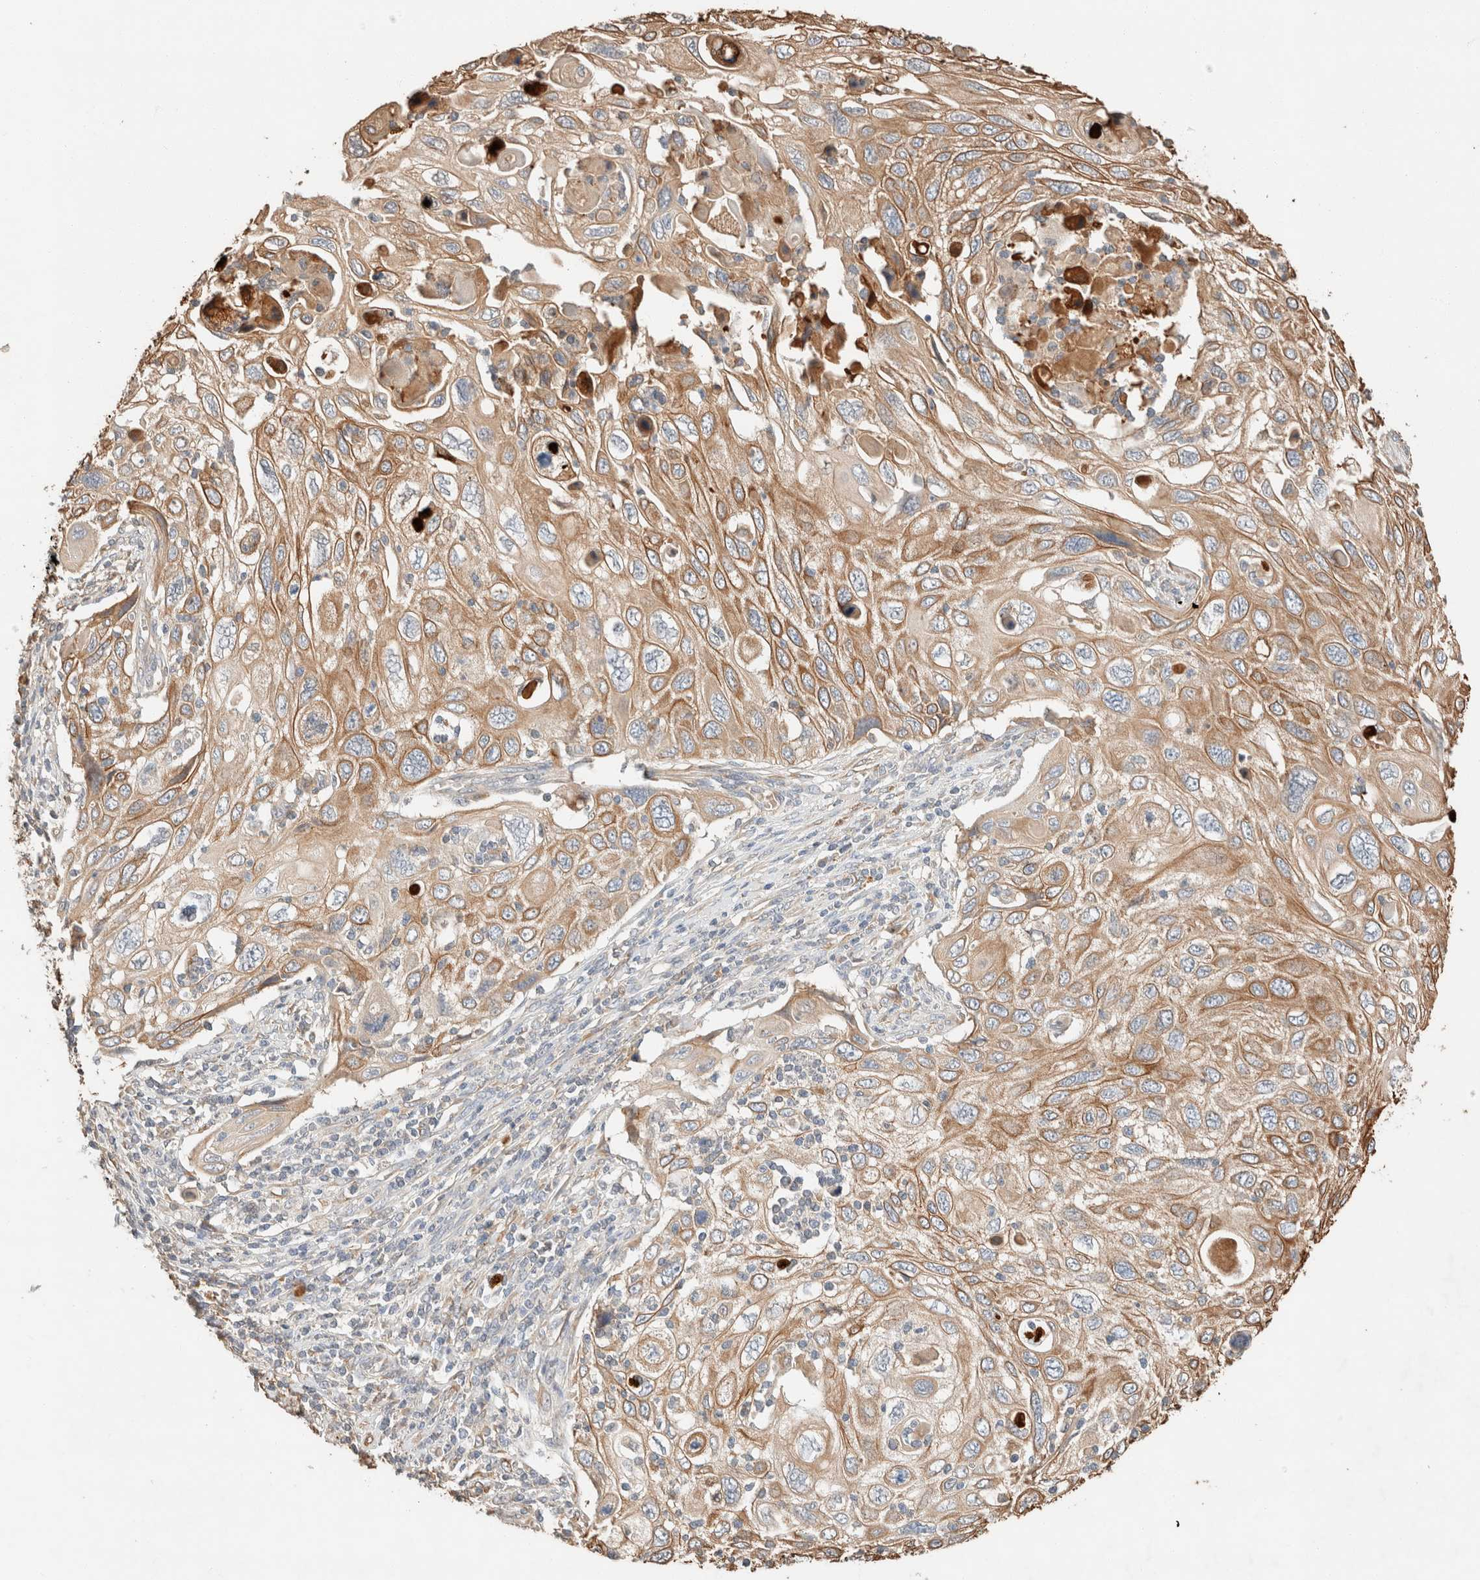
{"staining": {"intensity": "moderate", "quantity": ">75%", "location": "cytoplasmic/membranous"}, "tissue": "cervical cancer", "cell_type": "Tumor cells", "image_type": "cancer", "snomed": [{"axis": "morphology", "description": "Squamous cell carcinoma, NOS"}, {"axis": "topography", "description": "Cervix"}], "caption": "A histopathology image of human cervical squamous cell carcinoma stained for a protein reveals moderate cytoplasmic/membranous brown staining in tumor cells.", "gene": "TUBD1", "patient": {"sex": "female", "age": 70}}